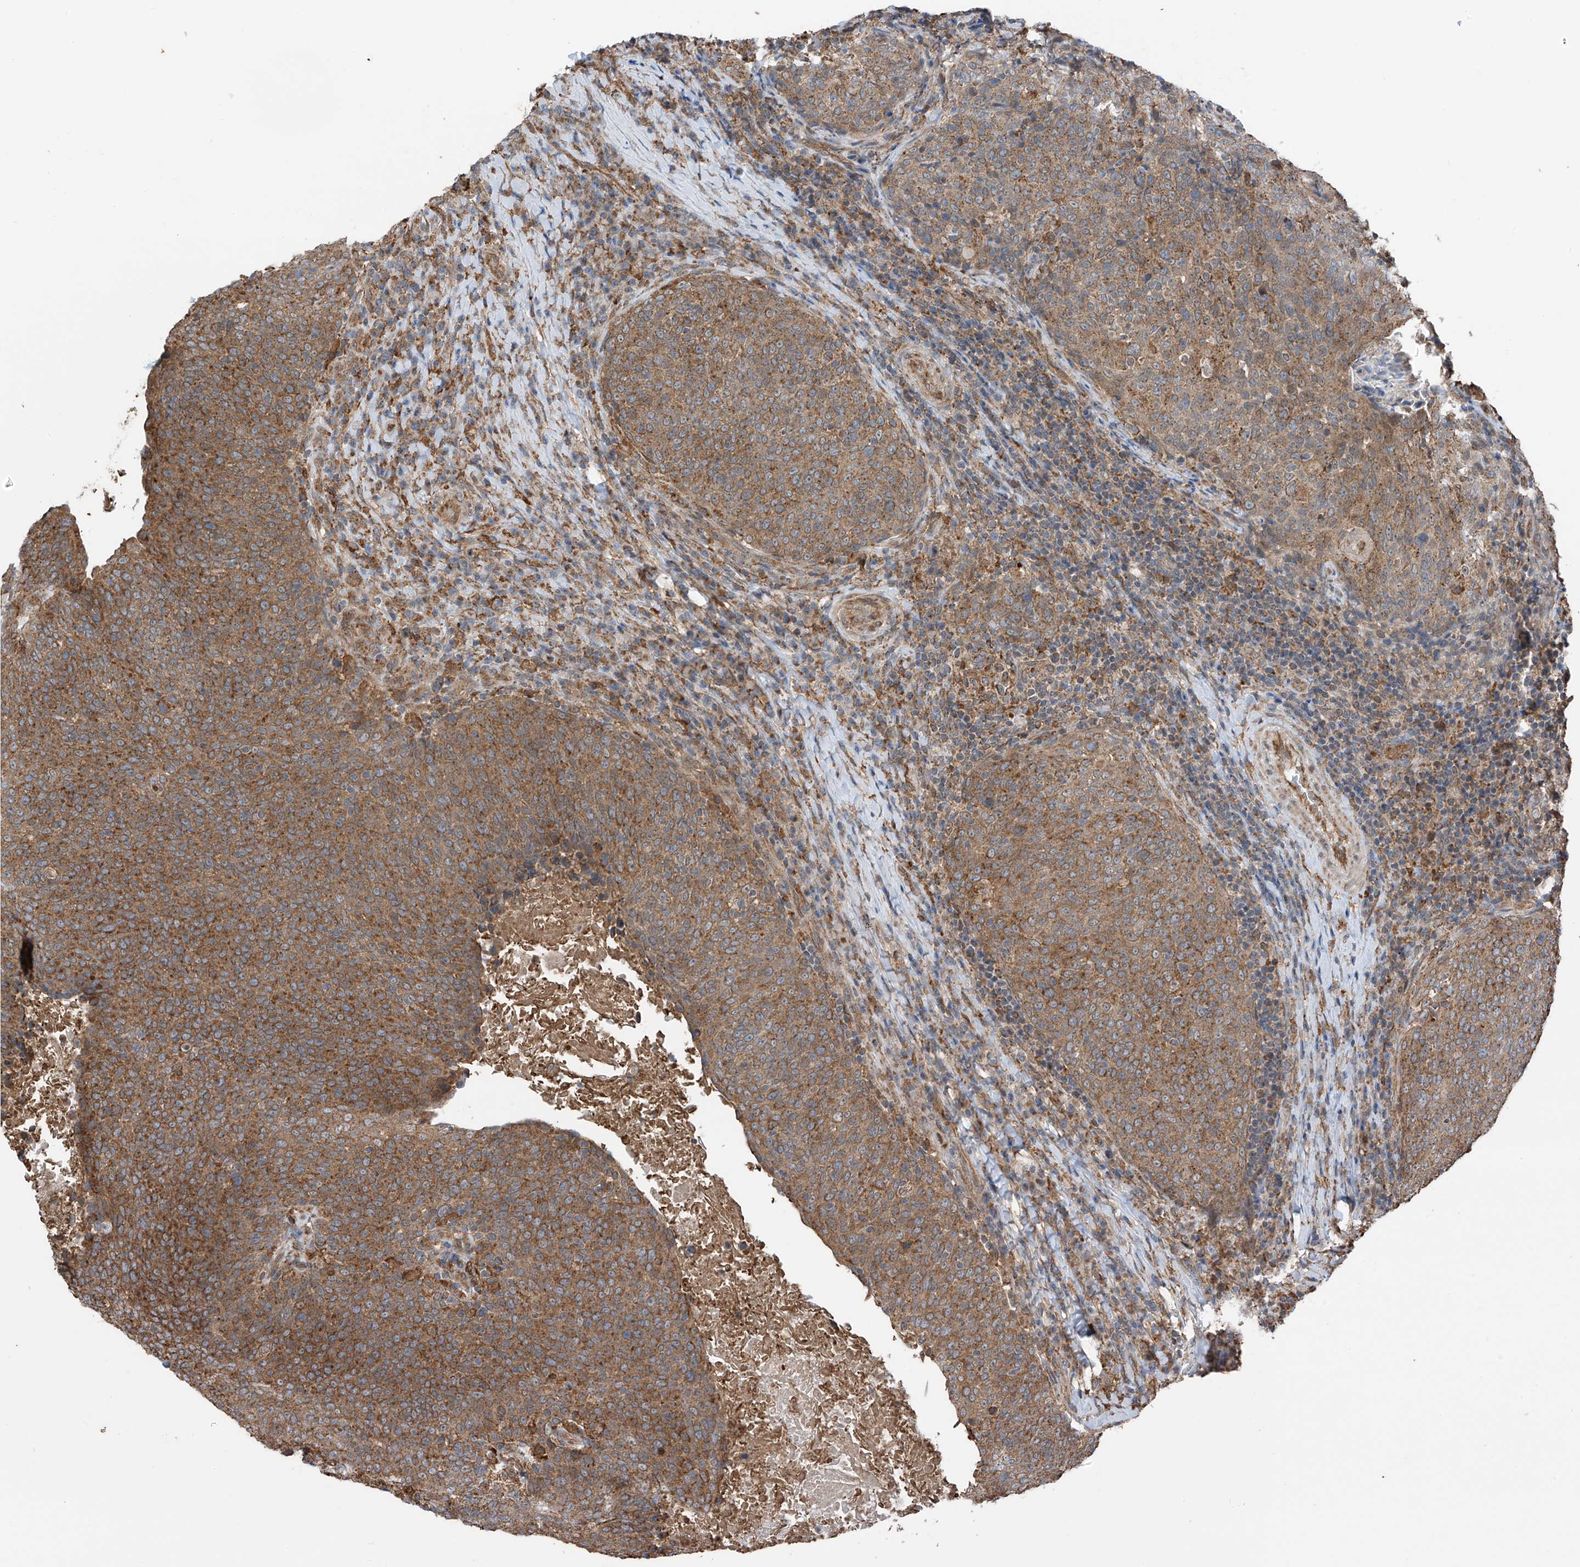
{"staining": {"intensity": "moderate", "quantity": ">75%", "location": "cytoplasmic/membranous"}, "tissue": "head and neck cancer", "cell_type": "Tumor cells", "image_type": "cancer", "snomed": [{"axis": "morphology", "description": "Squamous cell carcinoma, NOS"}, {"axis": "morphology", "description": "Squamous cell carcinoma, metastatic, NOS"}, {"axis": "topography", "description": "Lymph node"}, {"axis": "topography", "description": "Head-Neck"}], "caption": "Protein expression by immunohistochemistry demonstrates moderate cytoplasmic/membranous expression in approximately >75% of tumor cells in head and neck cancer (squamous cell carcinoma).", "gene": "ZNF189", "patient": {"sex": "male", "age": 62}}